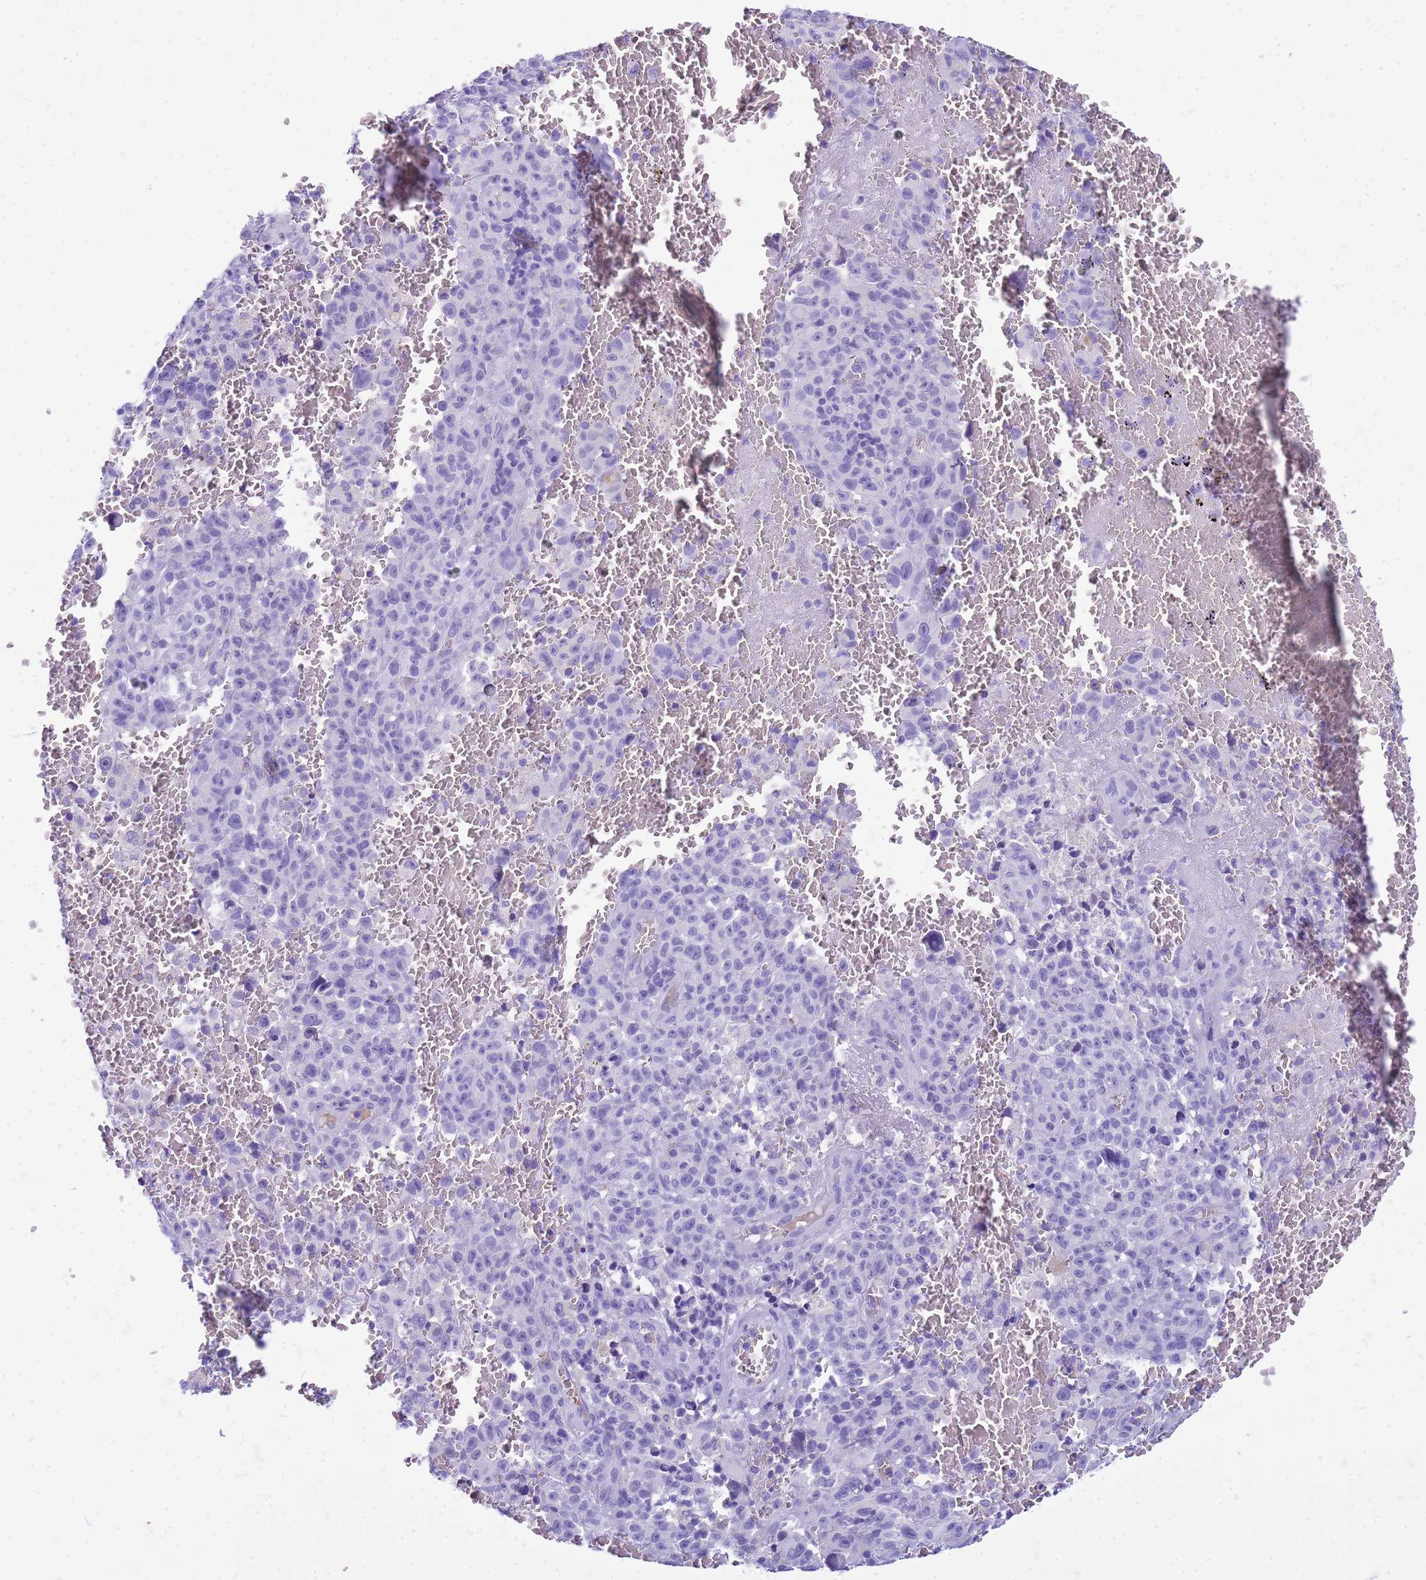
{"staining": {"intensity": "negative", "quantity": "none", "location": "none"}, "tissue": "melanoma", "cell_type": "Tumor cells", "image_type": "cancer", "snomed": [{"axis": "morphology", "description": "Malignant melanoma, NOS"}, {"axis": "topography", "description": "Skin"}], "caption": "The IHC photomicrograph has no significant staining in tumor cells of melanoma tissue. The staining was performed using DAB (3,3'-diaminobenzidine) to visualize the protein expression in brown, while the nuclei were stained in blue with hematoxylin (Magnification: 20x).", "gene": "CFAP100", "patient": {"sex": "female", "age": 82}}